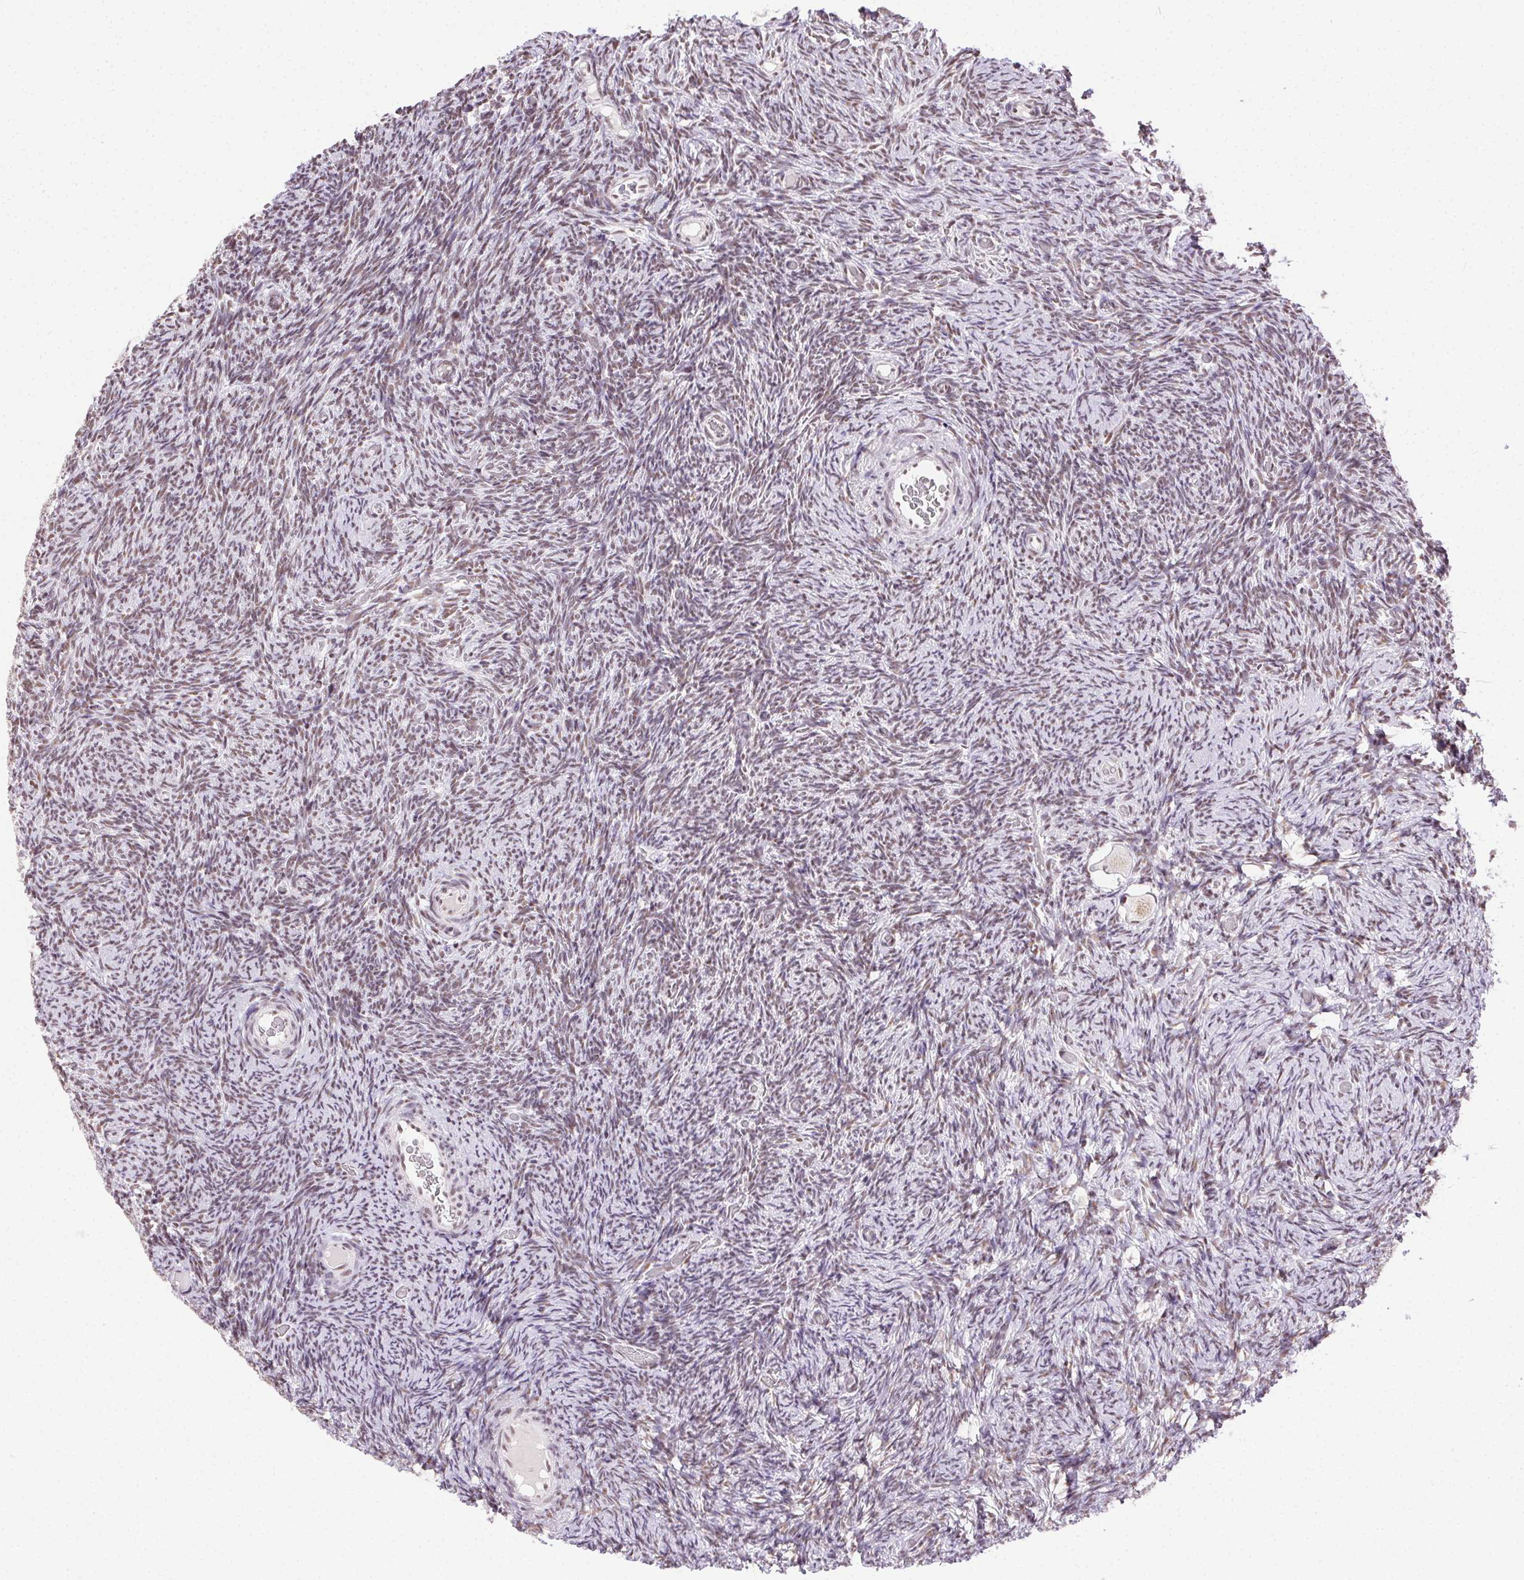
{"staining": {"intensity": "moderate", "quantity": ">75%", "location": "nuclear"}, "tissue": "ovary", "cell_type": "Ovarian stroma cells", "image_type": "normal", "snomed": [{"axis": "morphology", "description": "Normal tissue, NOS"}, {"axis": "topography", "description": "Ovary"}], "caption": "Normal ovary displays moderate nuclear expression in about >75% of ovarian stroma cells, visualized by immunohistochemistry. Using DAB (3,3'-diaminobenzidine) (brown) and hematoxylin (blue) stains, captured at high magnification using brightfield microscopy.", "gene": "TRA2B", "patient": {"sex": "female", "age": 34}}